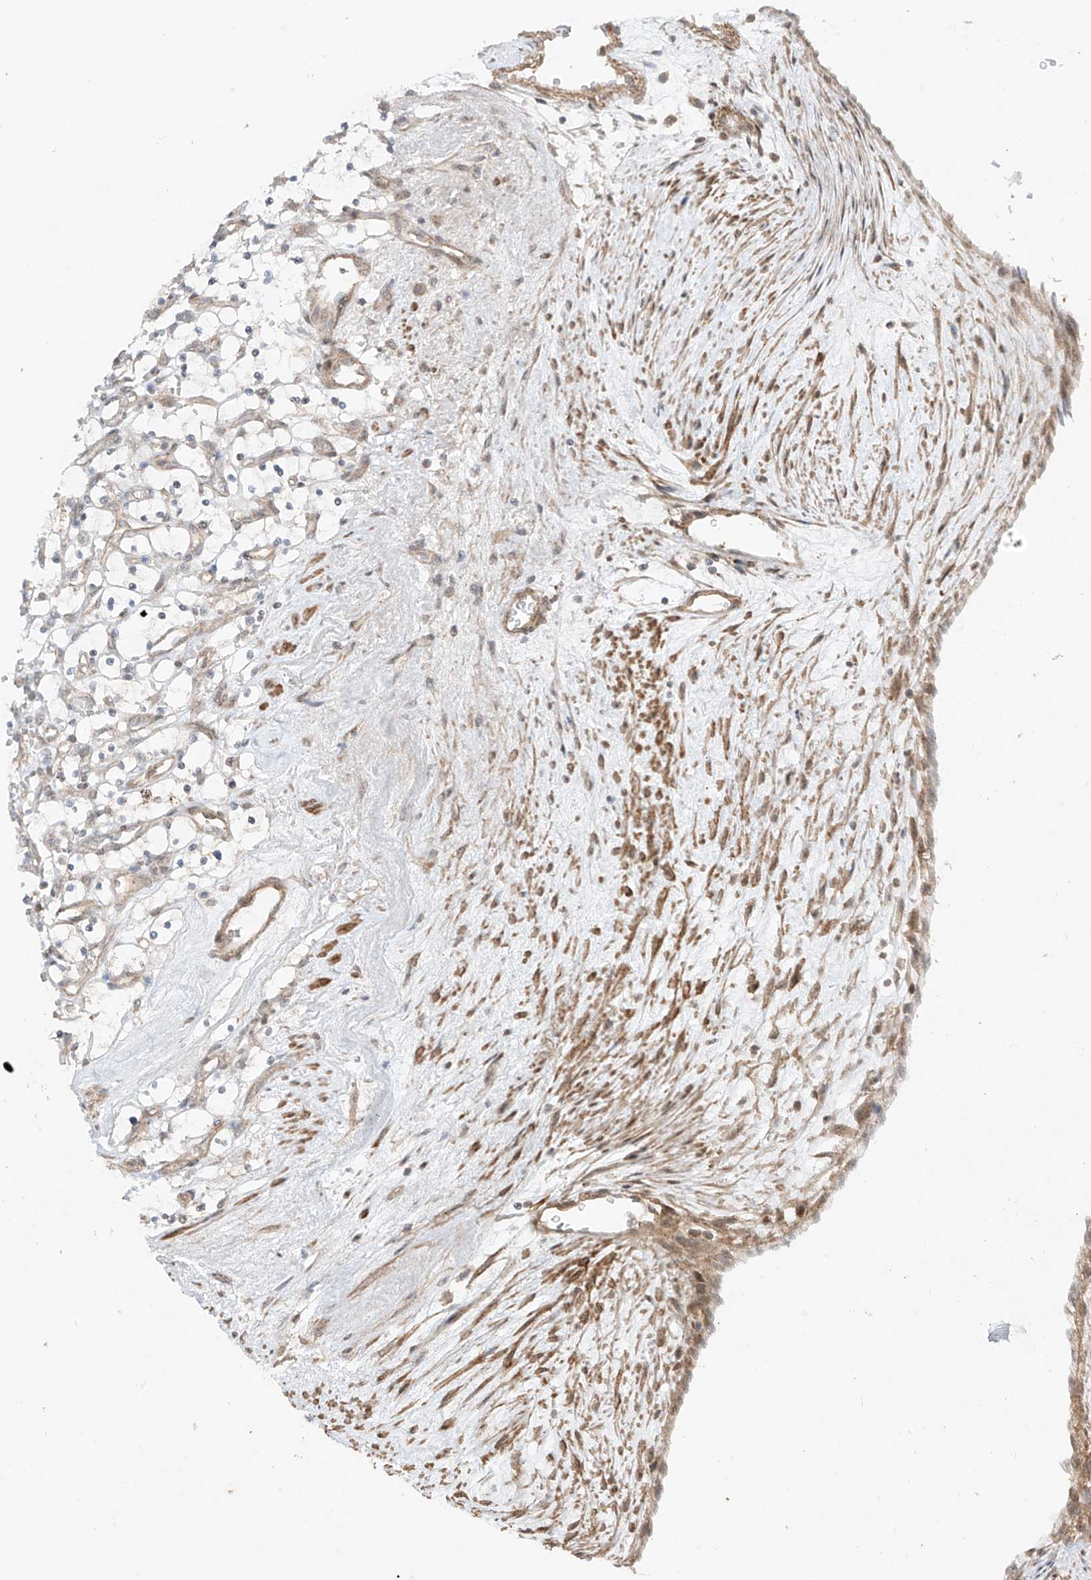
{"staining": {"intensity": "negative", "quantity": "none", "location": "none"}, "tissue": "renal cancer", "cell_type": "Tumor cells", "image_type": "cancer", "snomed": [{"axis": "morphology", "description": "Adenocarcinoma, NOS"}, {"axis": "topography", "description": "Kidney"}], "caption": "Human renal cancer stained for a protein using immunohistochemistry reveals no expression in tumor cells.", "gene": "ABCD1", "patient": {"sex": "female", "age": 69}}